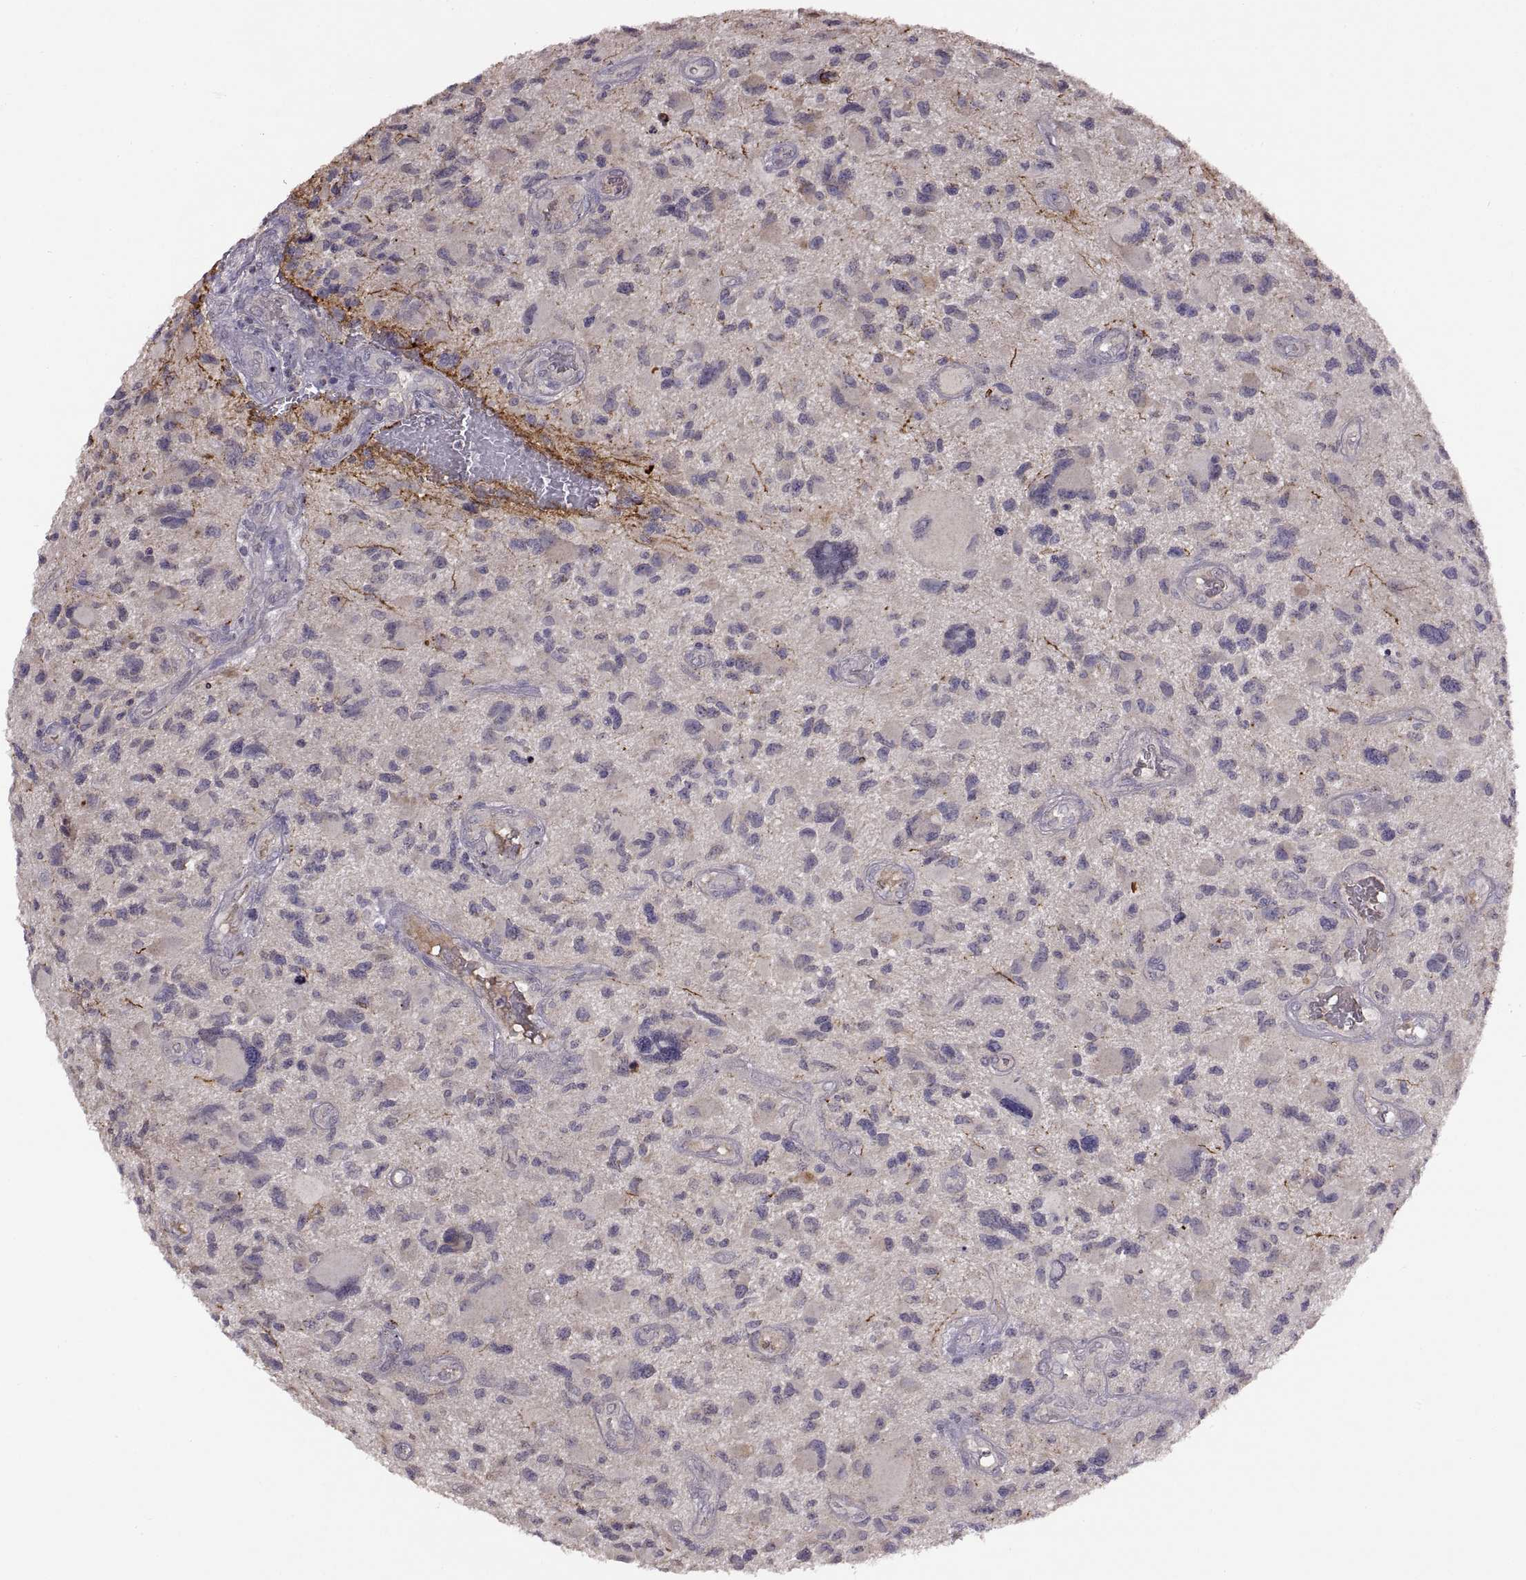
{"staining": {"intensity": "negative", "quantity": "none", "location": "none"}, "tissue": "glioma", "cell_type": "Tumor cells", "image_type": "cancer", "snomed": [{"axis": "morphology", "description": "Glioma, malignant, NOS"}, {"axis": "morphology", "description": "Glioma, malignant, High grade"}, {"axis": "topography", "description": "Brain"}], "caption": "The histopathology image displays no staining of tumor cells in glioma.", "gene": "NMNAT2", "patient": {"sex": "female", "age": 71}}